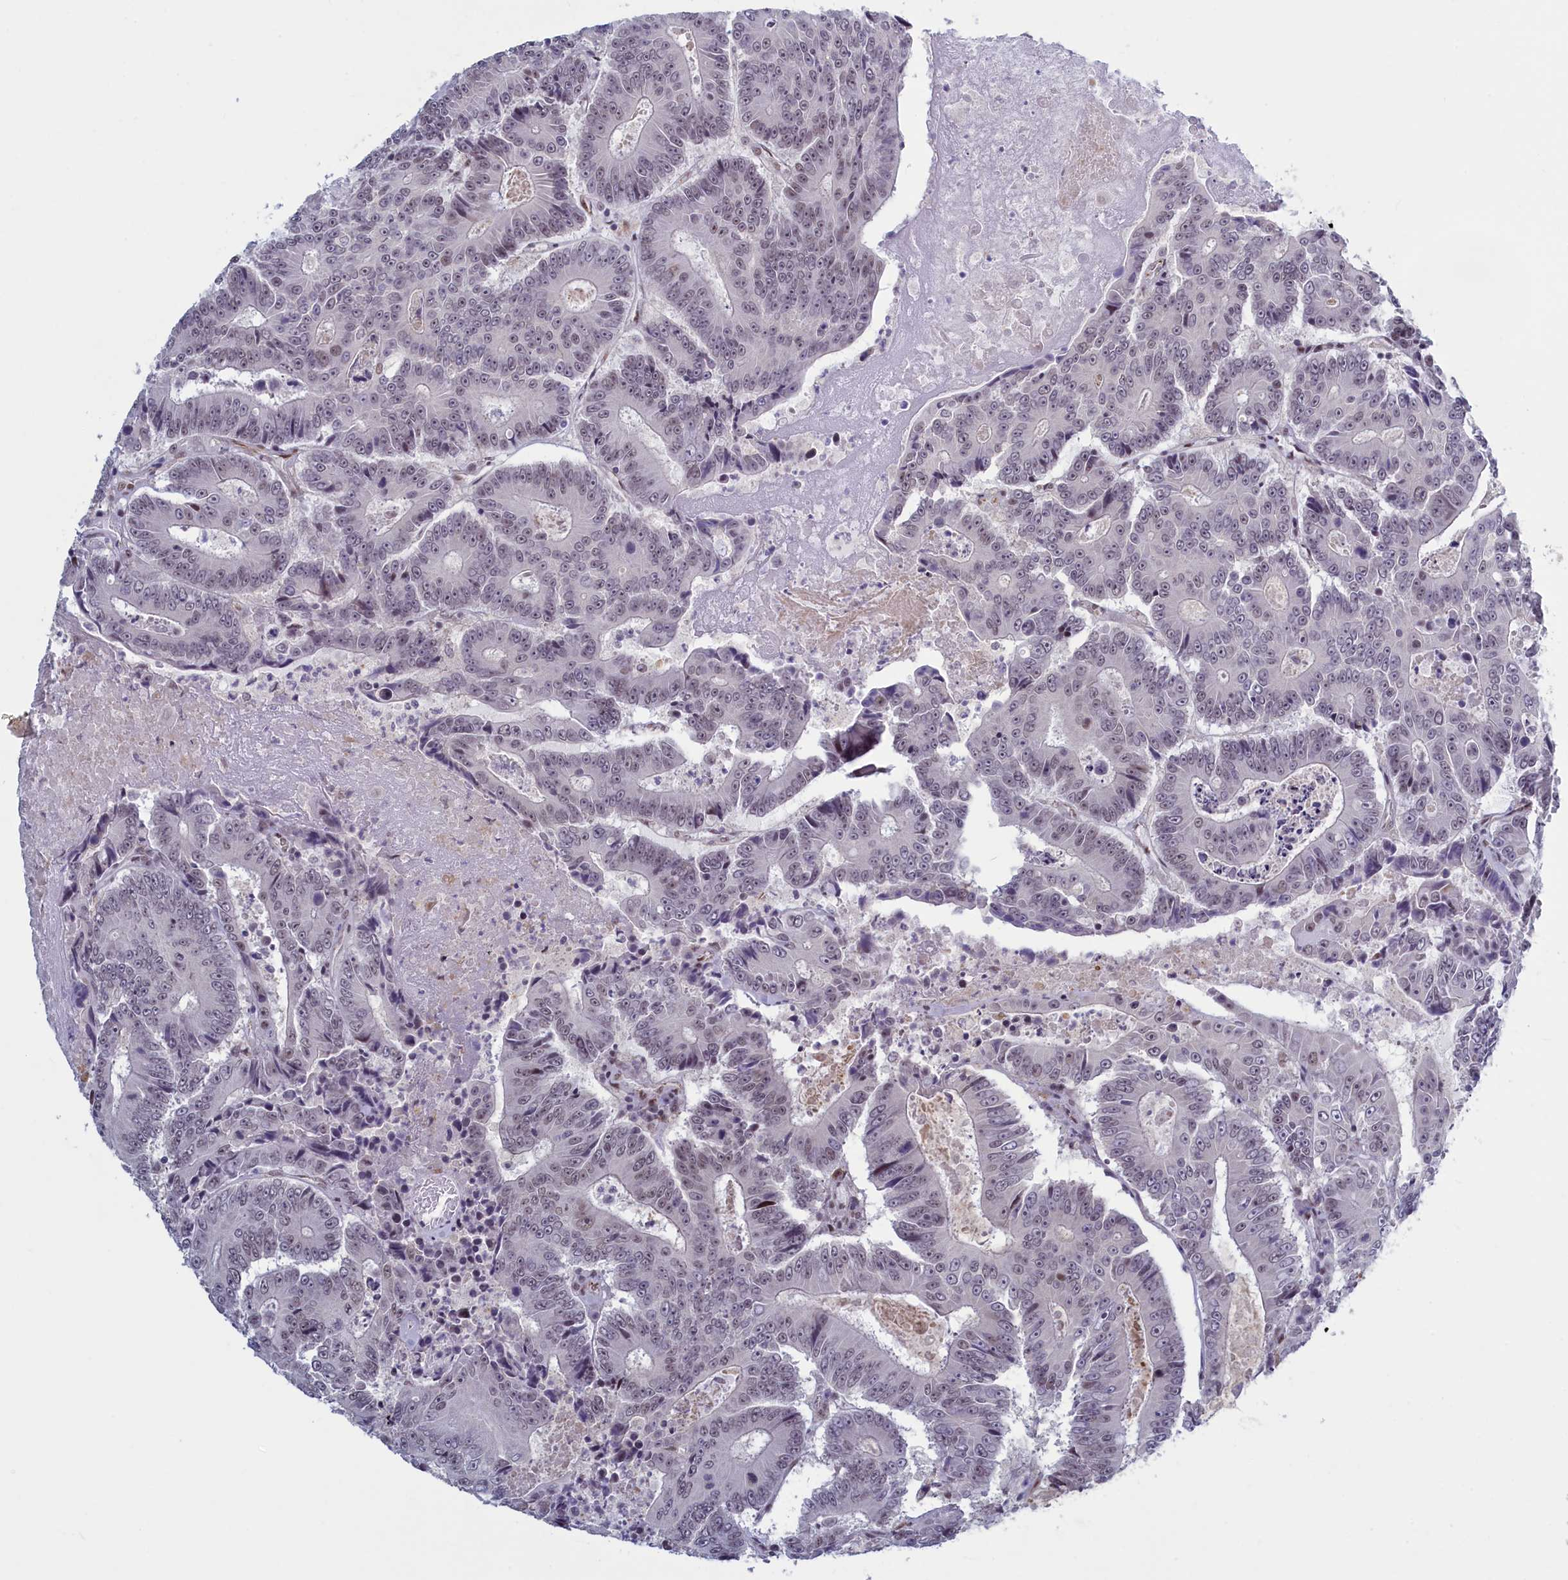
{"staining": {"intensity": "weak", "quantity": "<25%", "location": "nuclear"}, "tissue": "colorectal cancer", "cell_type": "Tumor cells", "image_type": "cancer", "snomed": [{"axis": "morphology", "description": "Adenocarcinoma, NOS"}, {"axis": "topography", "description": "Colon"}], "caption": "Human colorectal cancer stained for a protein using immunohistochemistry exhibits no expression in tumor cells.", "gene": "ATF7IP2", "patient": {"sex": "male", "age": 83}}